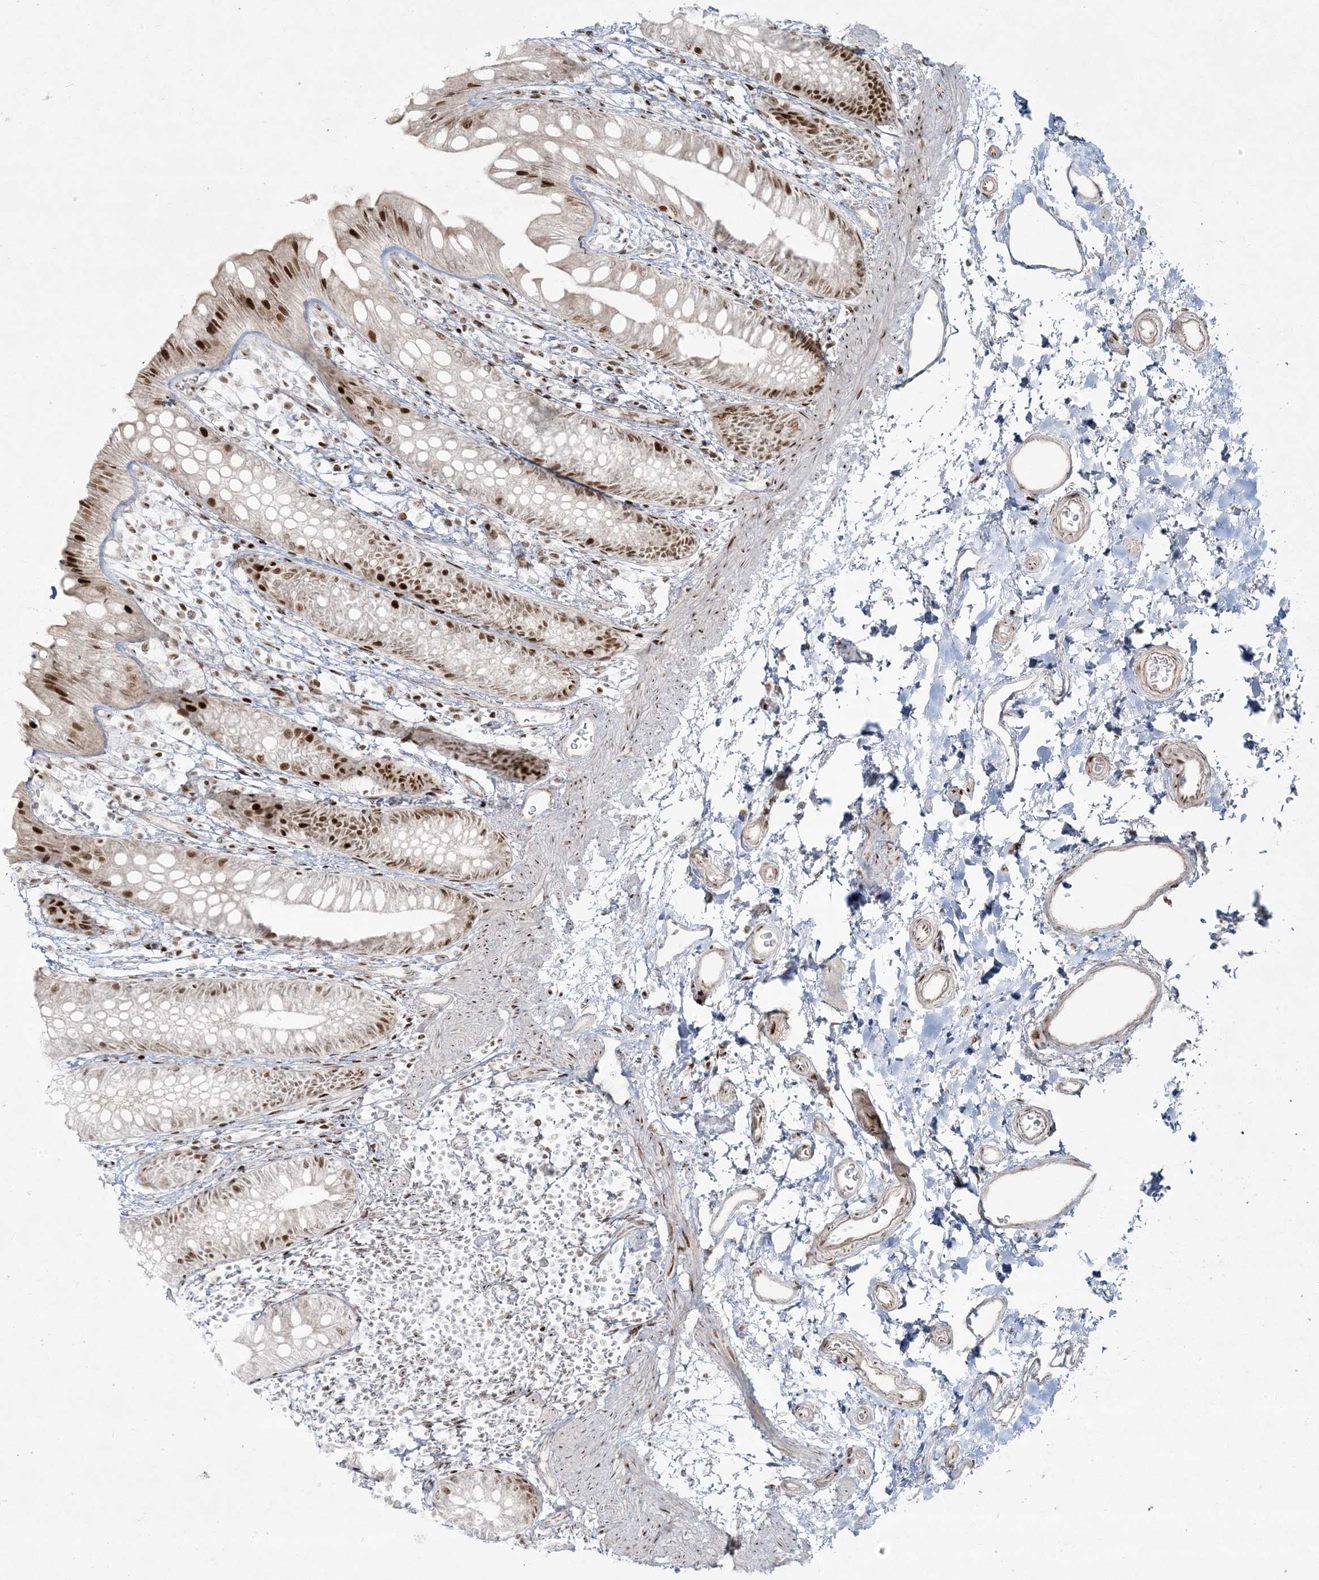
{"staining": {"intensity": "strong", "quantity": "25%-75%", "location": "nuclear"}, "tissue": "rectum", "cell_type": "Glandular cells", "image_type": "normal", "snomed": [{"axis": "morphology", "description": "Normal tissue, NOS"}, {"axis": "topography", "description": "Rectum"}], "caption": "Immunohistochemical staining of normal rectum exhibits high levels of strong nuclear staining in approximately 25%-75% of glandular cells.", "gene": "RBM10", "patient": {"sex": "female", "age": 65}}